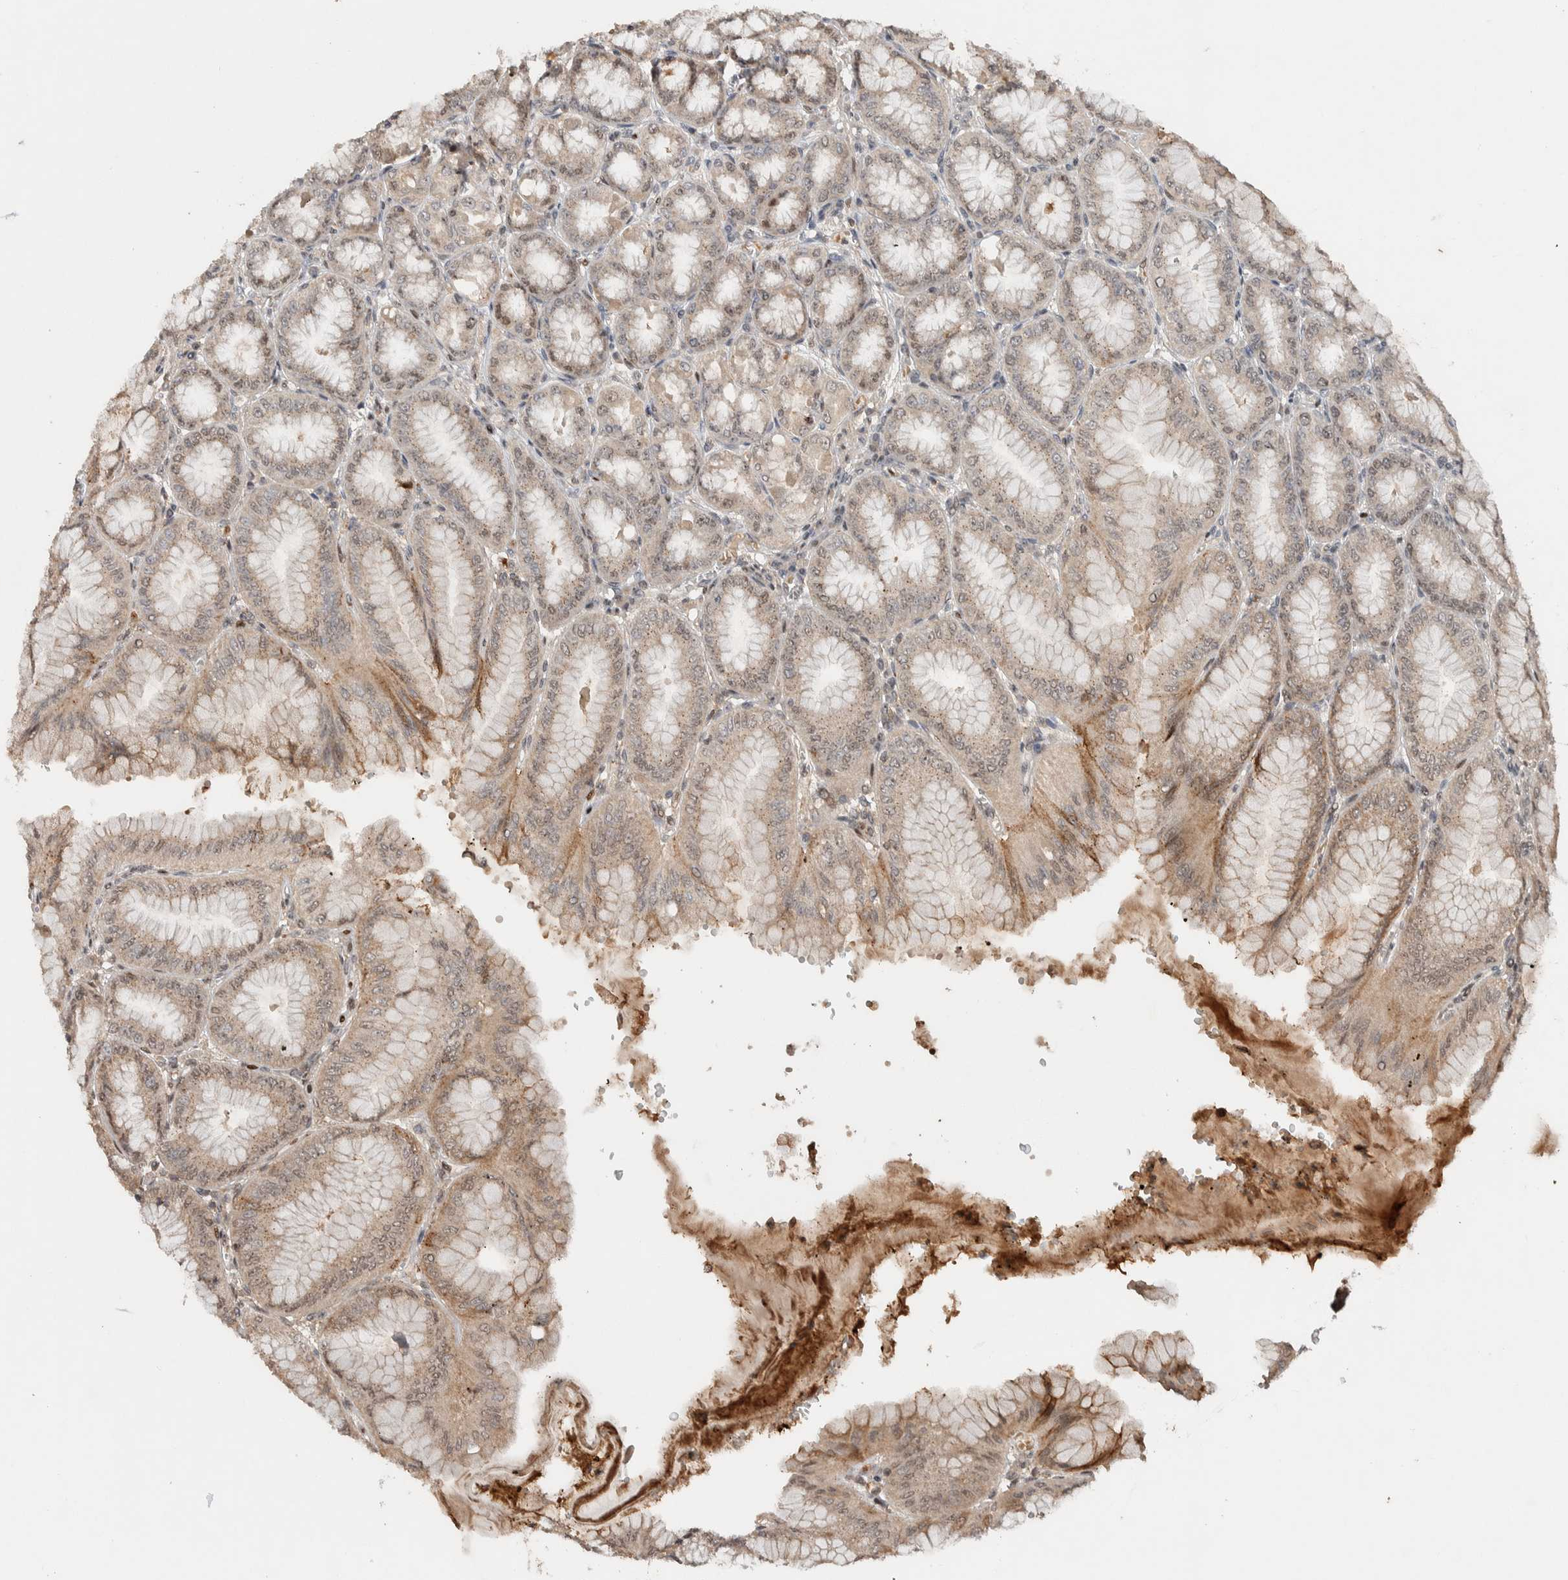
{"staining": {"intensity": "moderate", "quantity": "<25%", "location": "nuclear"}, "tissue": "stomach", "cell_type": "Glandular cells", "image_type": "normal", "snomed": [{"axis": "morphology", "description": "Normal tissue, NOS"}, {"axis": "topography", "description": "Stomach, lower"}], "caption": "A high-resolution photomicrograph shows immunohistochemistry (IHC) staining of normal stomach, which exhibits moderate nuclear expression in approximately <25% of glandular cells. (DAB (3,3'-diaminobenzidine) IHC, brown staining for protein, blue staining for nuclei).", "gene": "ZNF521", "patient": {"sex": "male", "age": 71}}